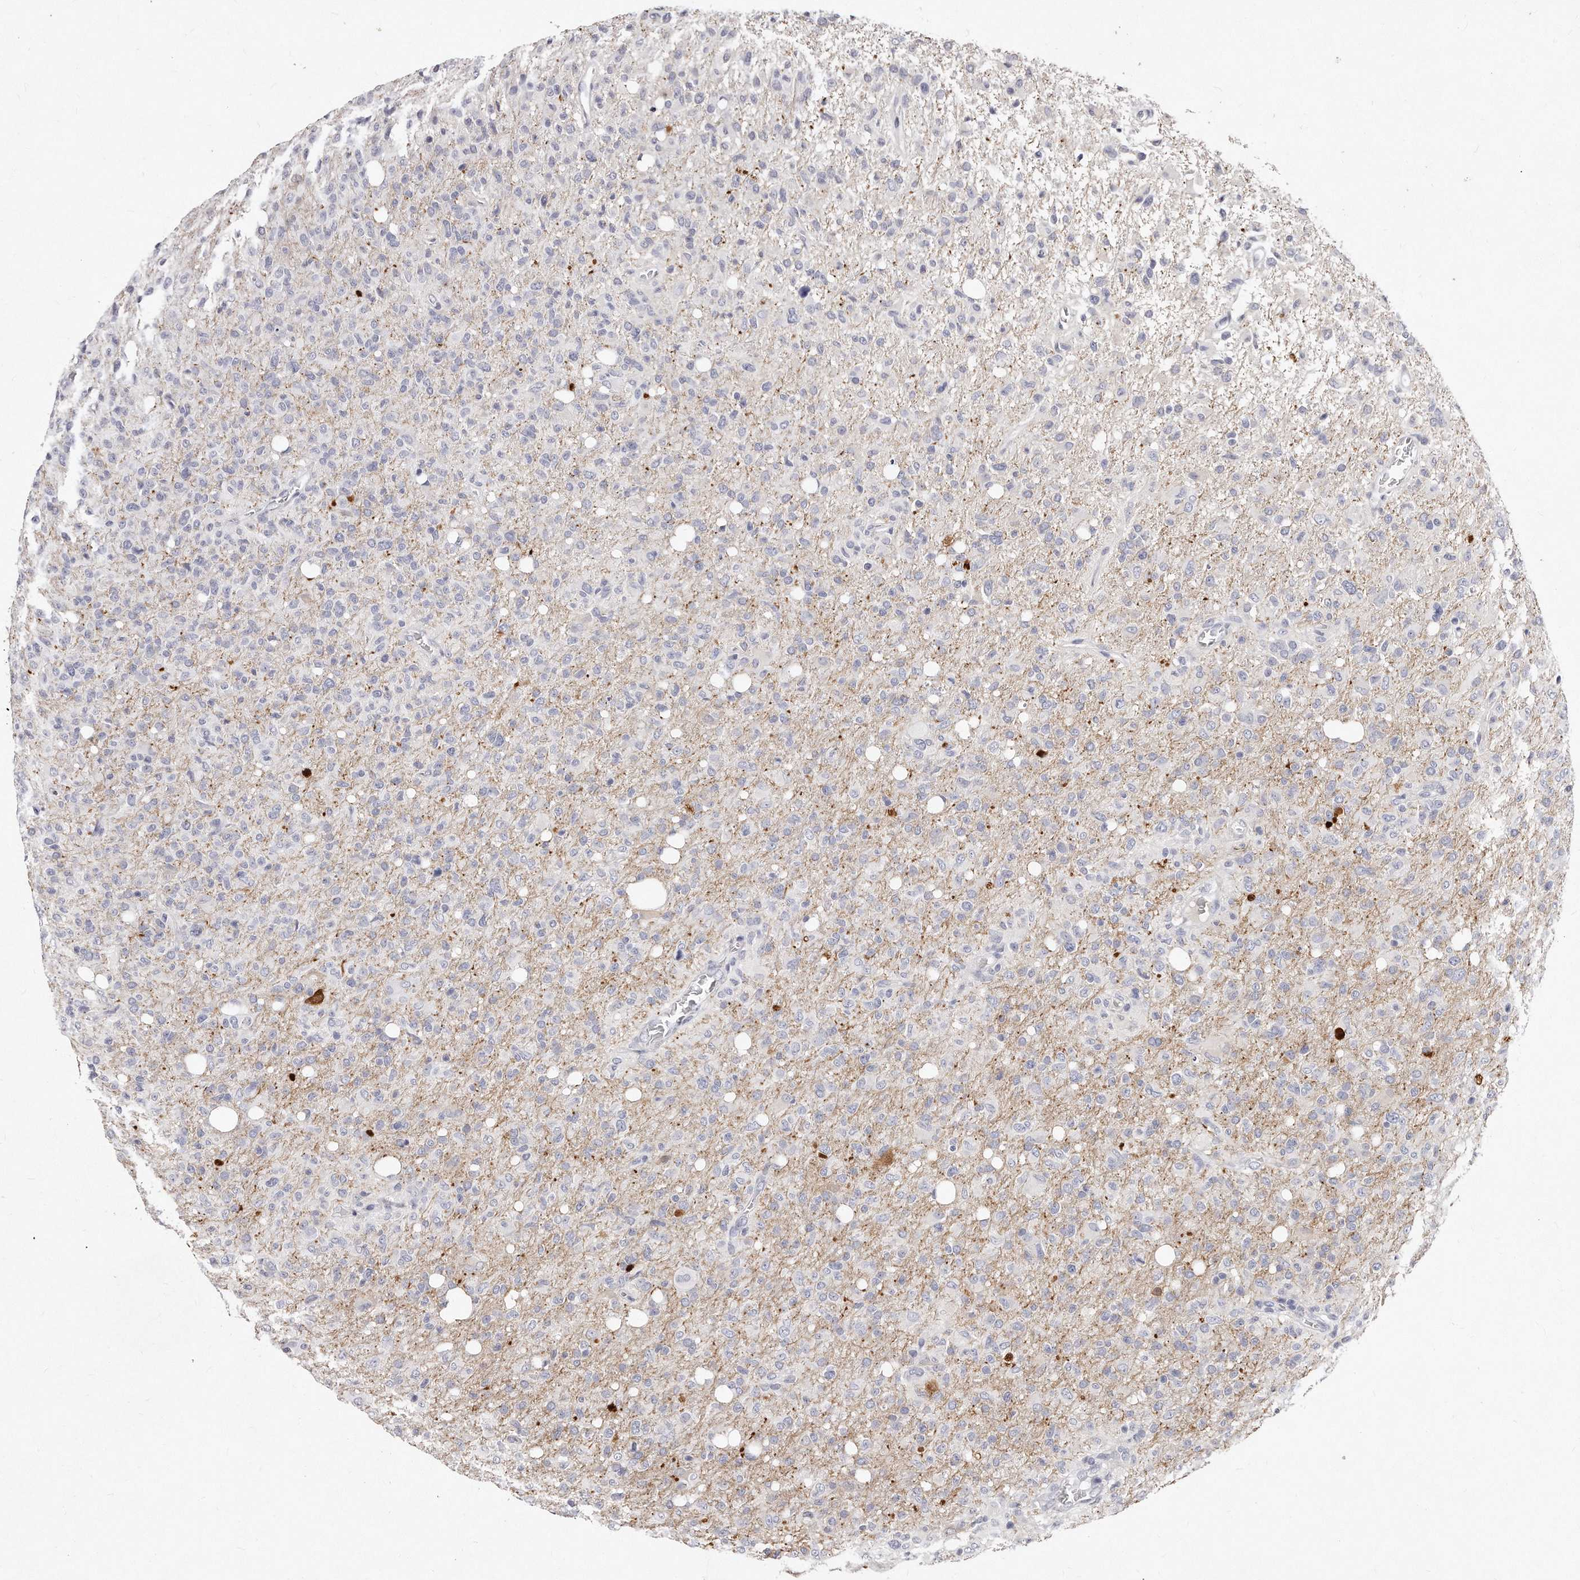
{"staining": {"intensity": "negative", "quantity": "none", "location": "none"}, "tissue": "glioma", "cell_type": "Tumor cells", "image_type": "cancer", "snomed": [{"axis": "morphology", "description": "Glioma, malignant, High grade"}, {"axis": "topography", "description": "Brain"}], "caption": "High-grade glioma (malignant) was stained to show a protein in brown. There is no significant positivity in tumor cells.", "gene": "GDA", "patient": {"sex": "female", "age": 57}}